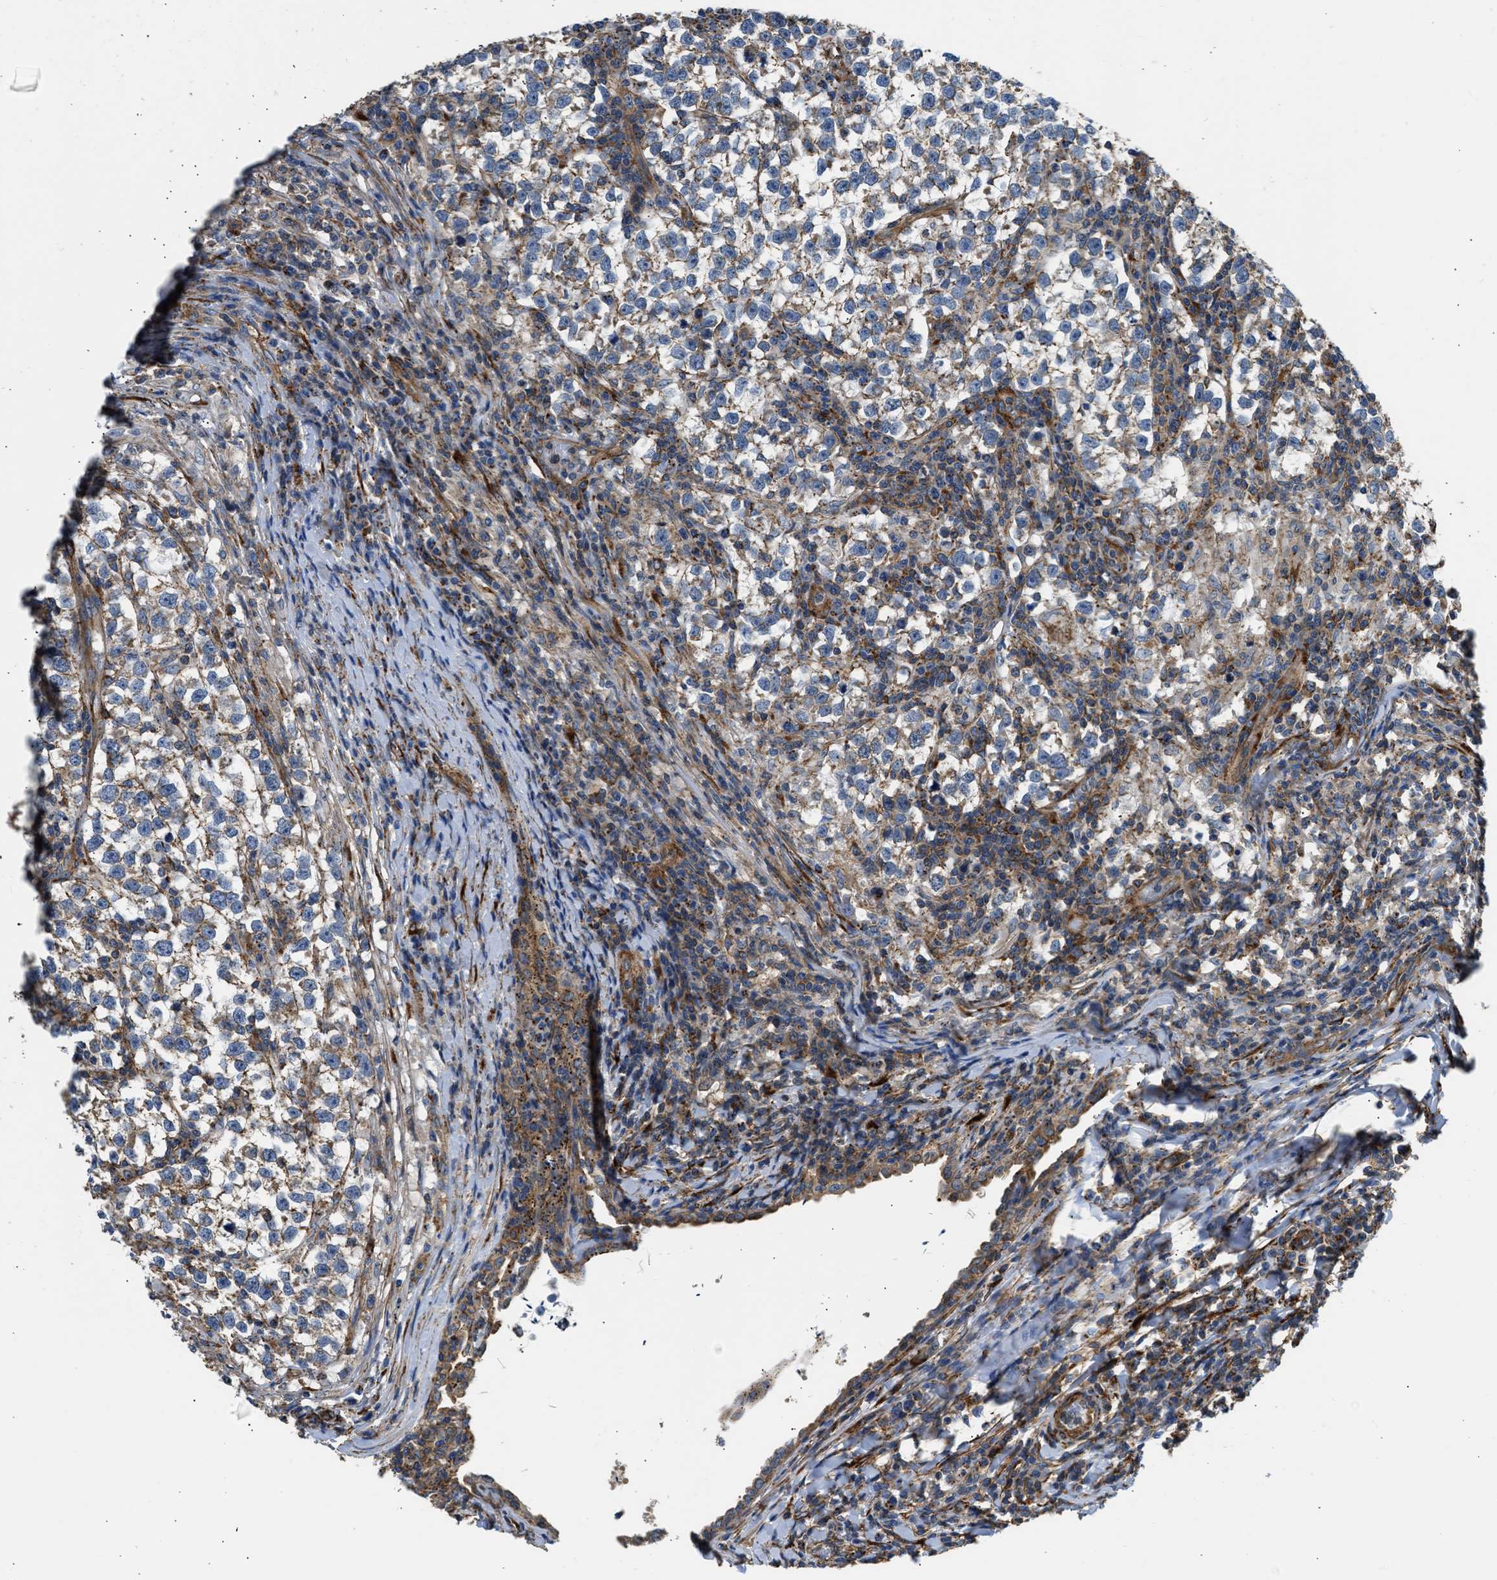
{"staining": {"intensity": "moderate", "quantity": ">75%", "location": "cytoplasmic/membranous"}, "tissue": "testis cancer", "cell_type": "Tumor cells", "image_type": "cancer", "snomed": [{"axis": "morphology", "description": "Normal tissue, NOS"}, {"axis": "morphology", "description": "Seminoma, NOS"}, {"axis": "topography", "description": "Testis"}], "caption": "Testis cancer stained for a protein (brown) exhibits moderate cytoplasmic/membranous positive expression in about >75% of tumor cells.", "gene": "SEPTIN2", "patient": {"sex": "male", "age": 43}}